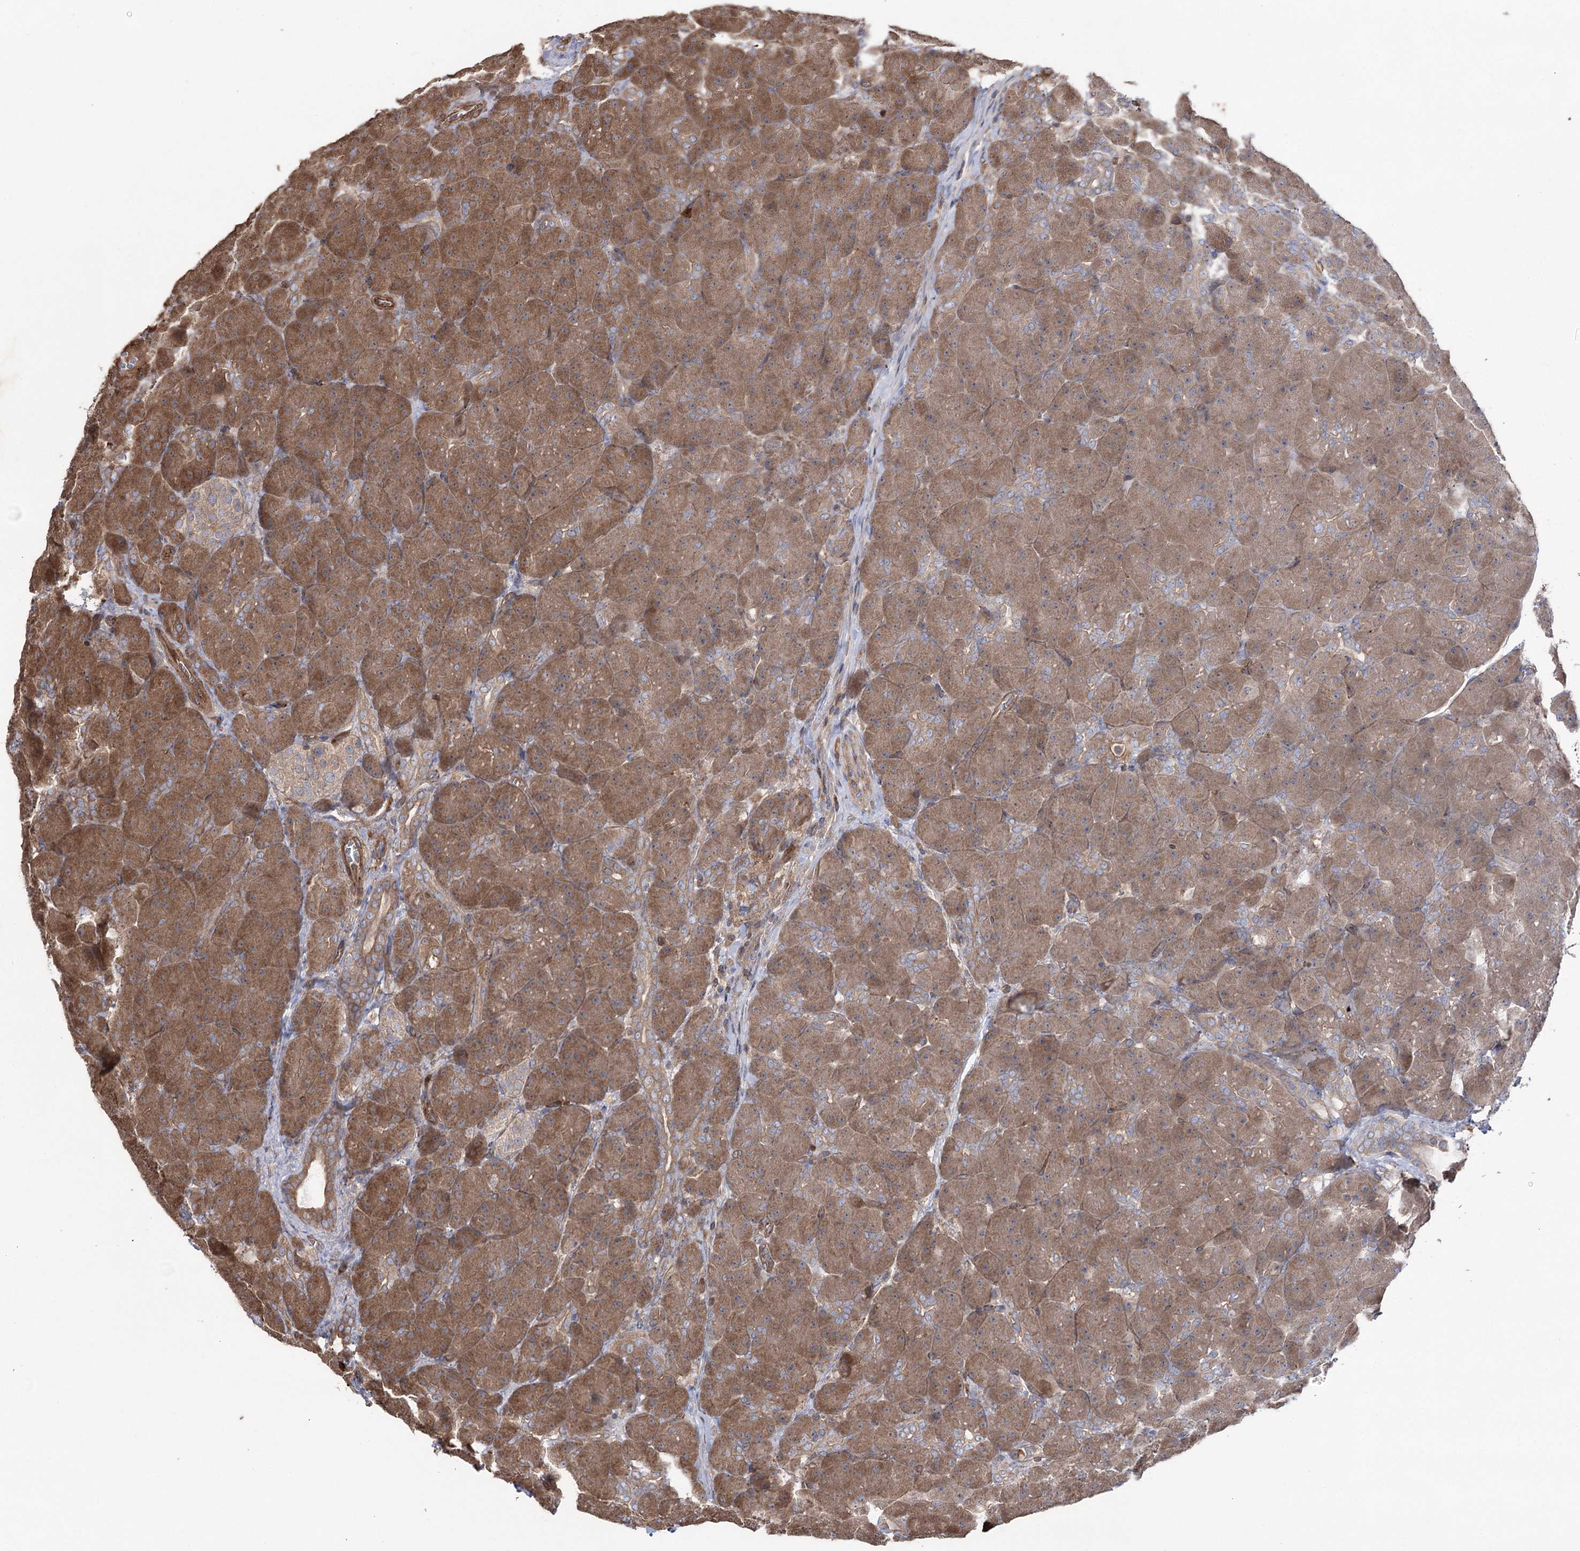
{"staining": {"intensity": "moderate", "quantity": ">75%", "location": "cytoplasmic/membranous"}, "tissue": "pancreas", "cell_type": "Exocrine glandular cells", "image_type": "normal", "snomed": [{"axis": "morphology", "description": "Normal tissue, NOS"}, {"axis": "topography", "description": "Pancreas"}], "caption": "An immunohistochemistry (IHC) photomicrograph of benign tissue is shown. Protein staining in brown shows moderate cytoplasmic/membranous positivity in pancreas within exocrine glandular cells. The protein of interest is shown in brown color, while the nuclei are stained blue.", "gene": "LARS2", "patient": {"sex": "male", "age": 66}}